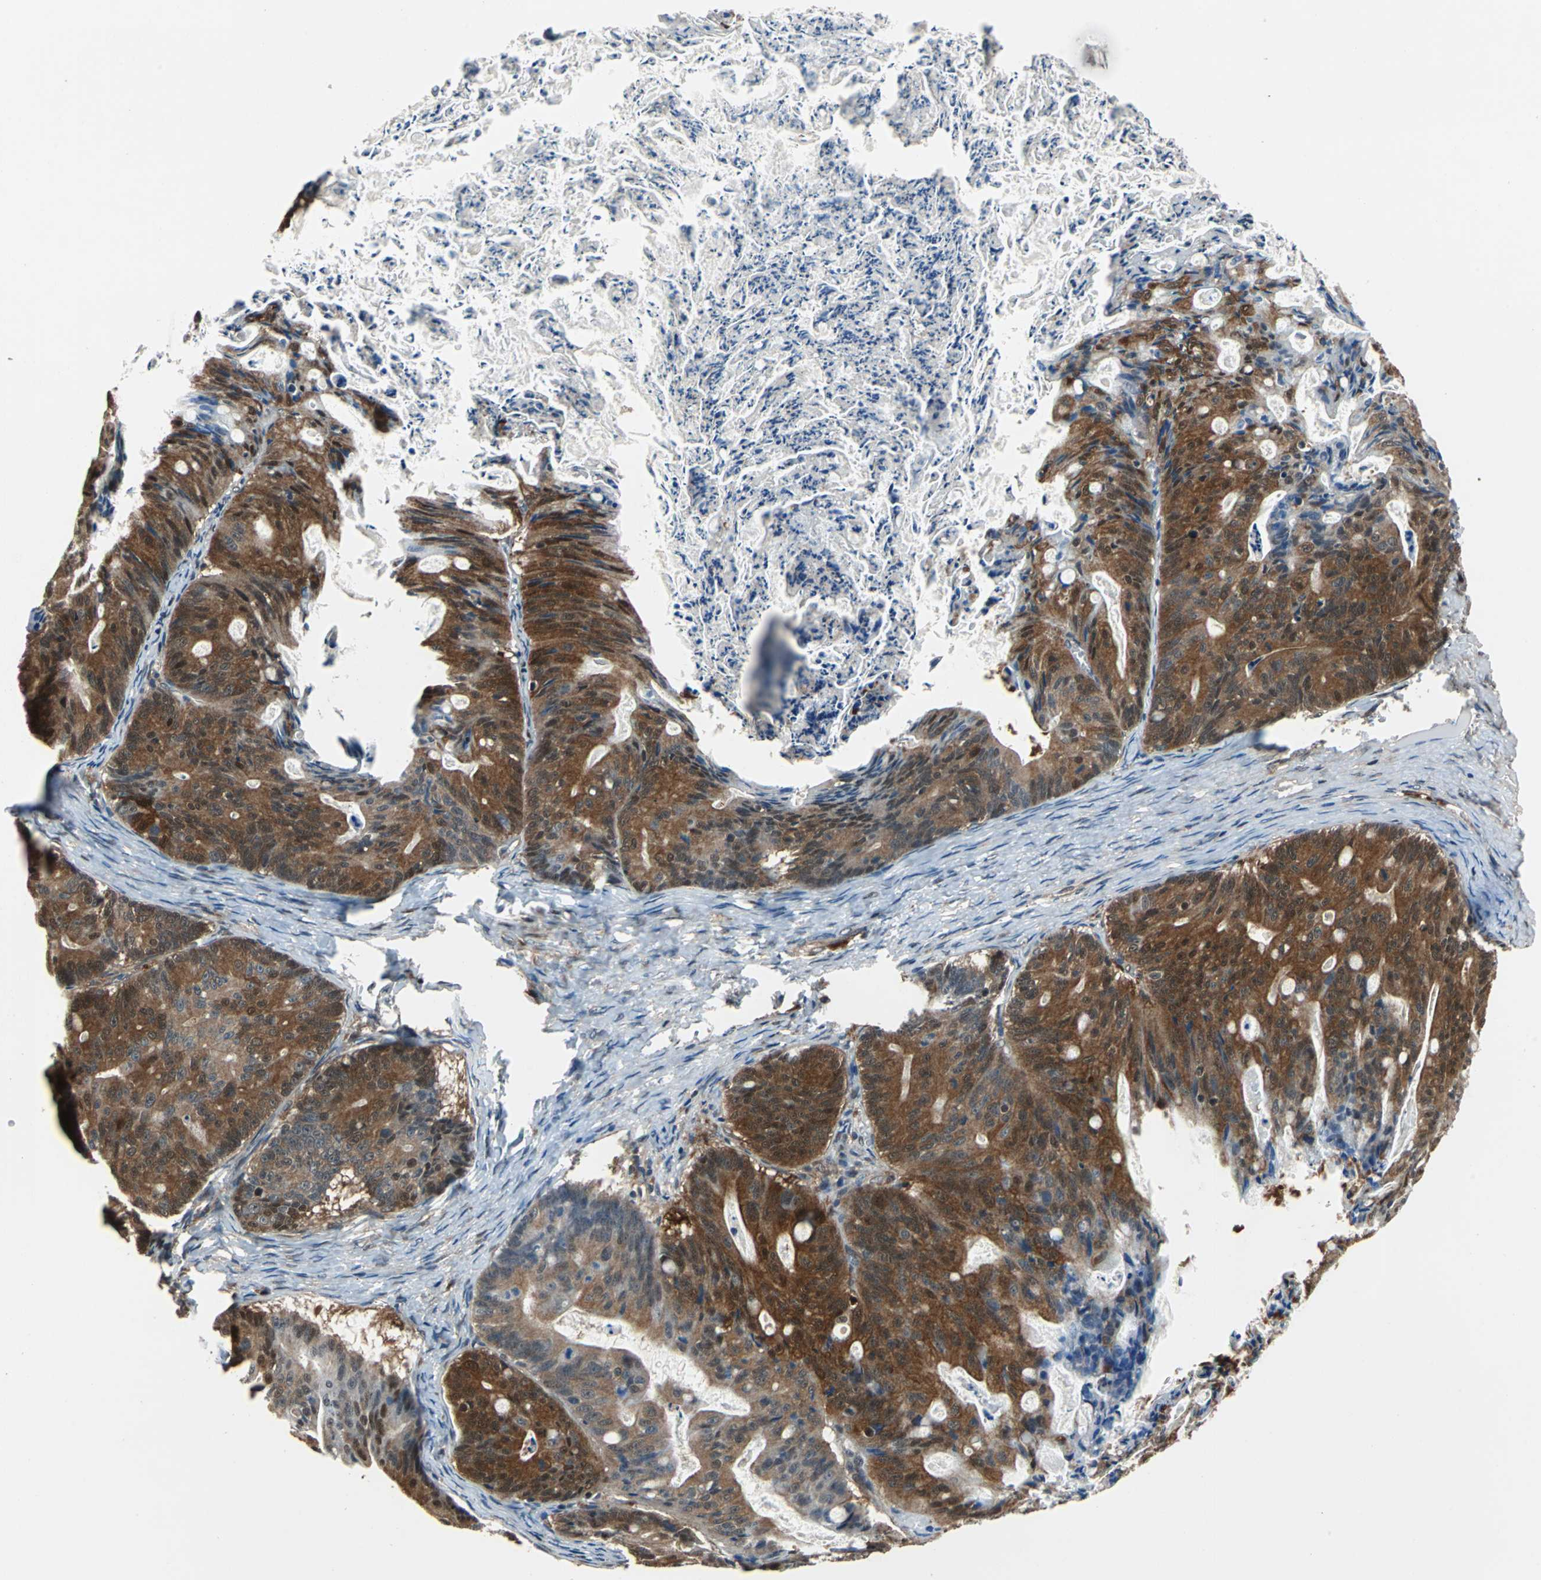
{"staining": {"intensity": "strong", "quantity": ">75%", "location": "cytoplasmic/membranous,nuclear"}, "tissue": "ovarian cancer", "cell_type": "Tumor cells", "image_type": "cancer", "snomed": [{"axis": "morphology", "description": "Cystadenocarcinoma, mucinous, NOS"}, {"axis": "topography", "description": "Ovary"}], "caption": "This histopathology image demonstrates immunohistochemistry staining of human ovarian cancer, with high strong cytoplasmic/membranous and nuclear staining in approximately >75% of tumor cells.", "gene": "PSME1", "patient": {"sex": "female", "age": 36}}